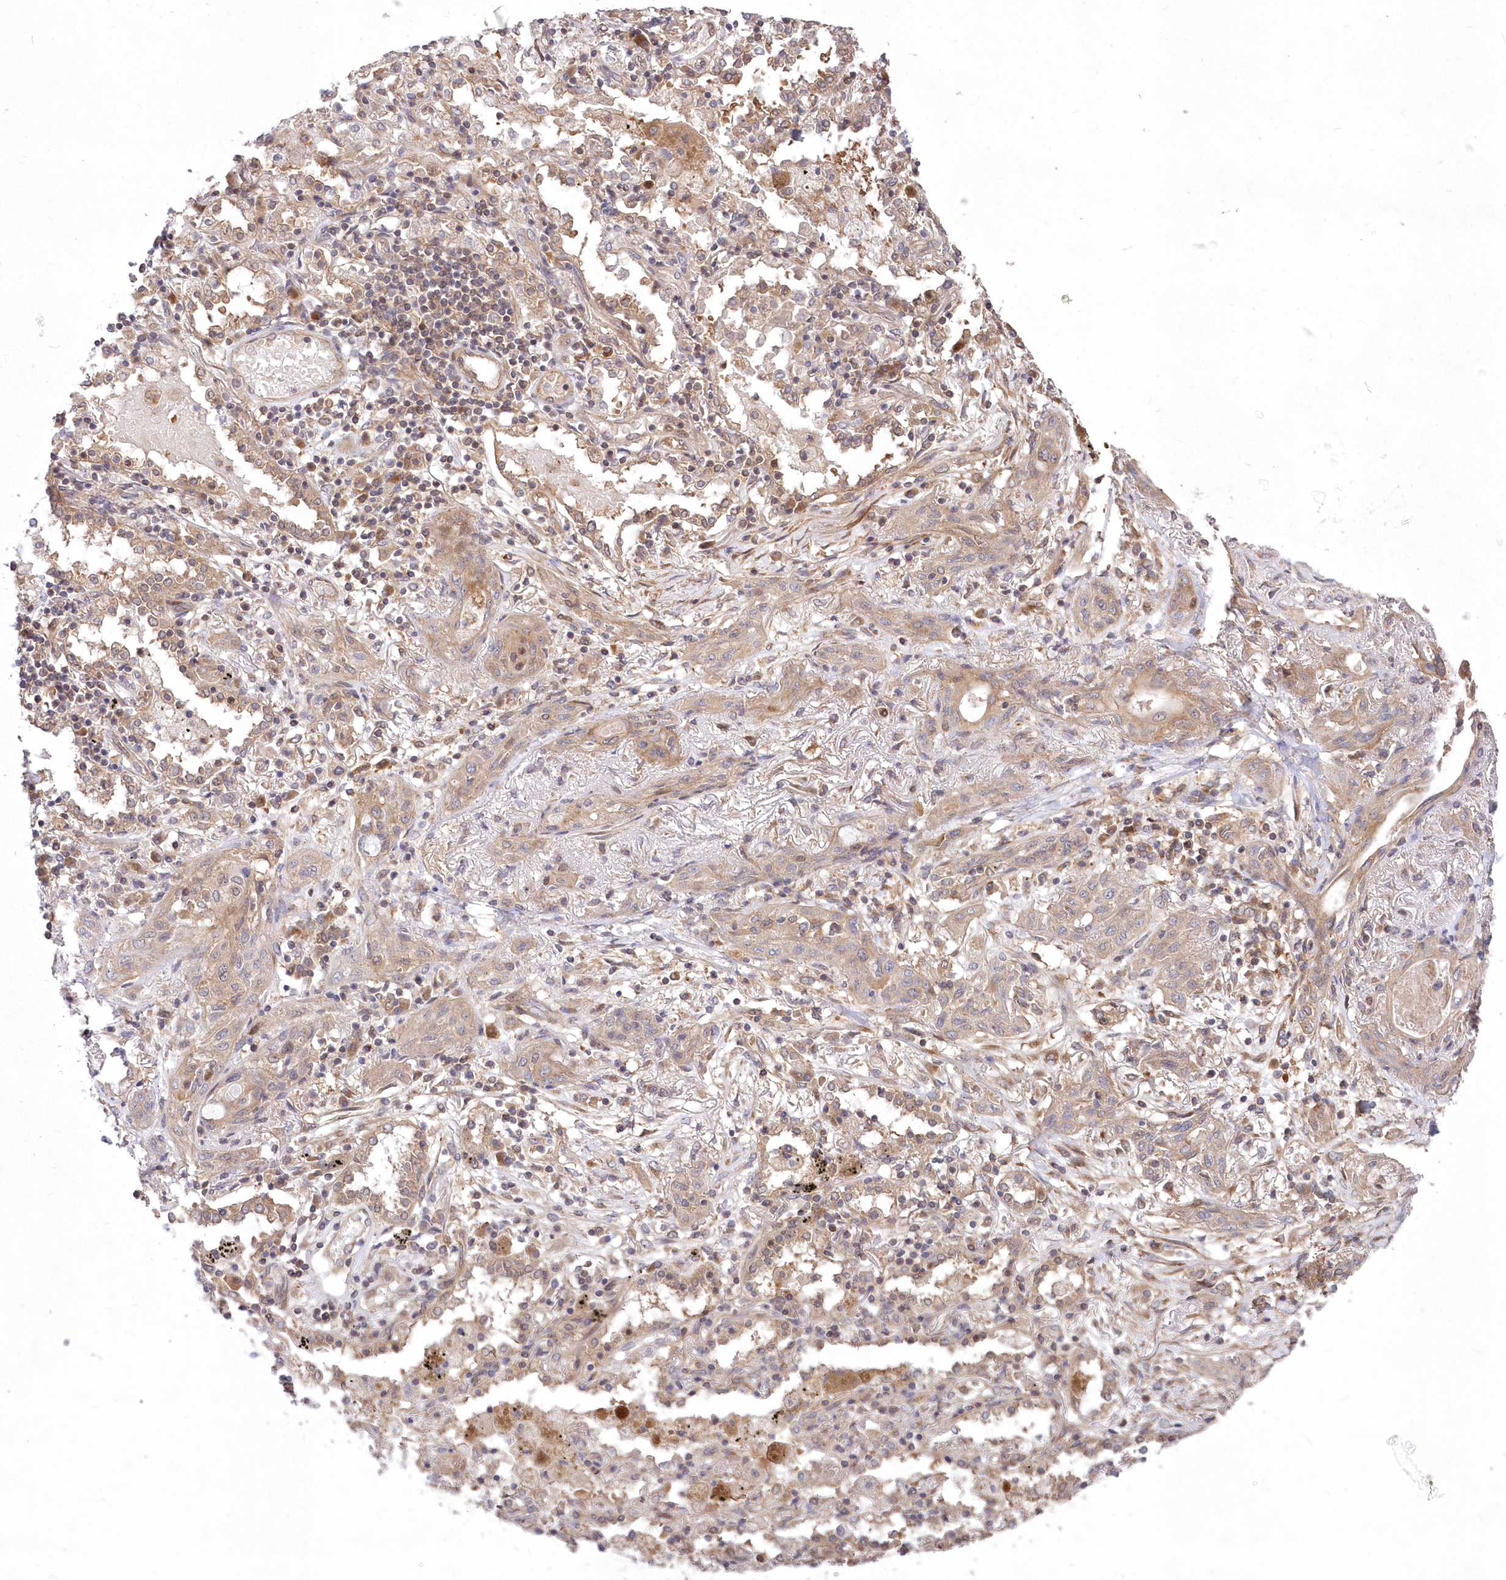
{"staining": {"intensity": "weak", "quantity": "25%-75%", "location": "cytoplasmic/membranous"}, "tissue": "lung cancer", "cell_type": "Tumor cells", "image_type": "cancer", "snomed": [{"axis": "morphology", "description": "Squamous cell carcinoma, NOS"}, {"axis": "topography", "description": "Lung"}], "caption": "Protein expression analysis of lung cancer shows weak cytoplasmic/membranous expression in approximately 25%-75% of tumor cells.", "gene": "TBCA", "patient": {"sex": "female", "age": 47}}